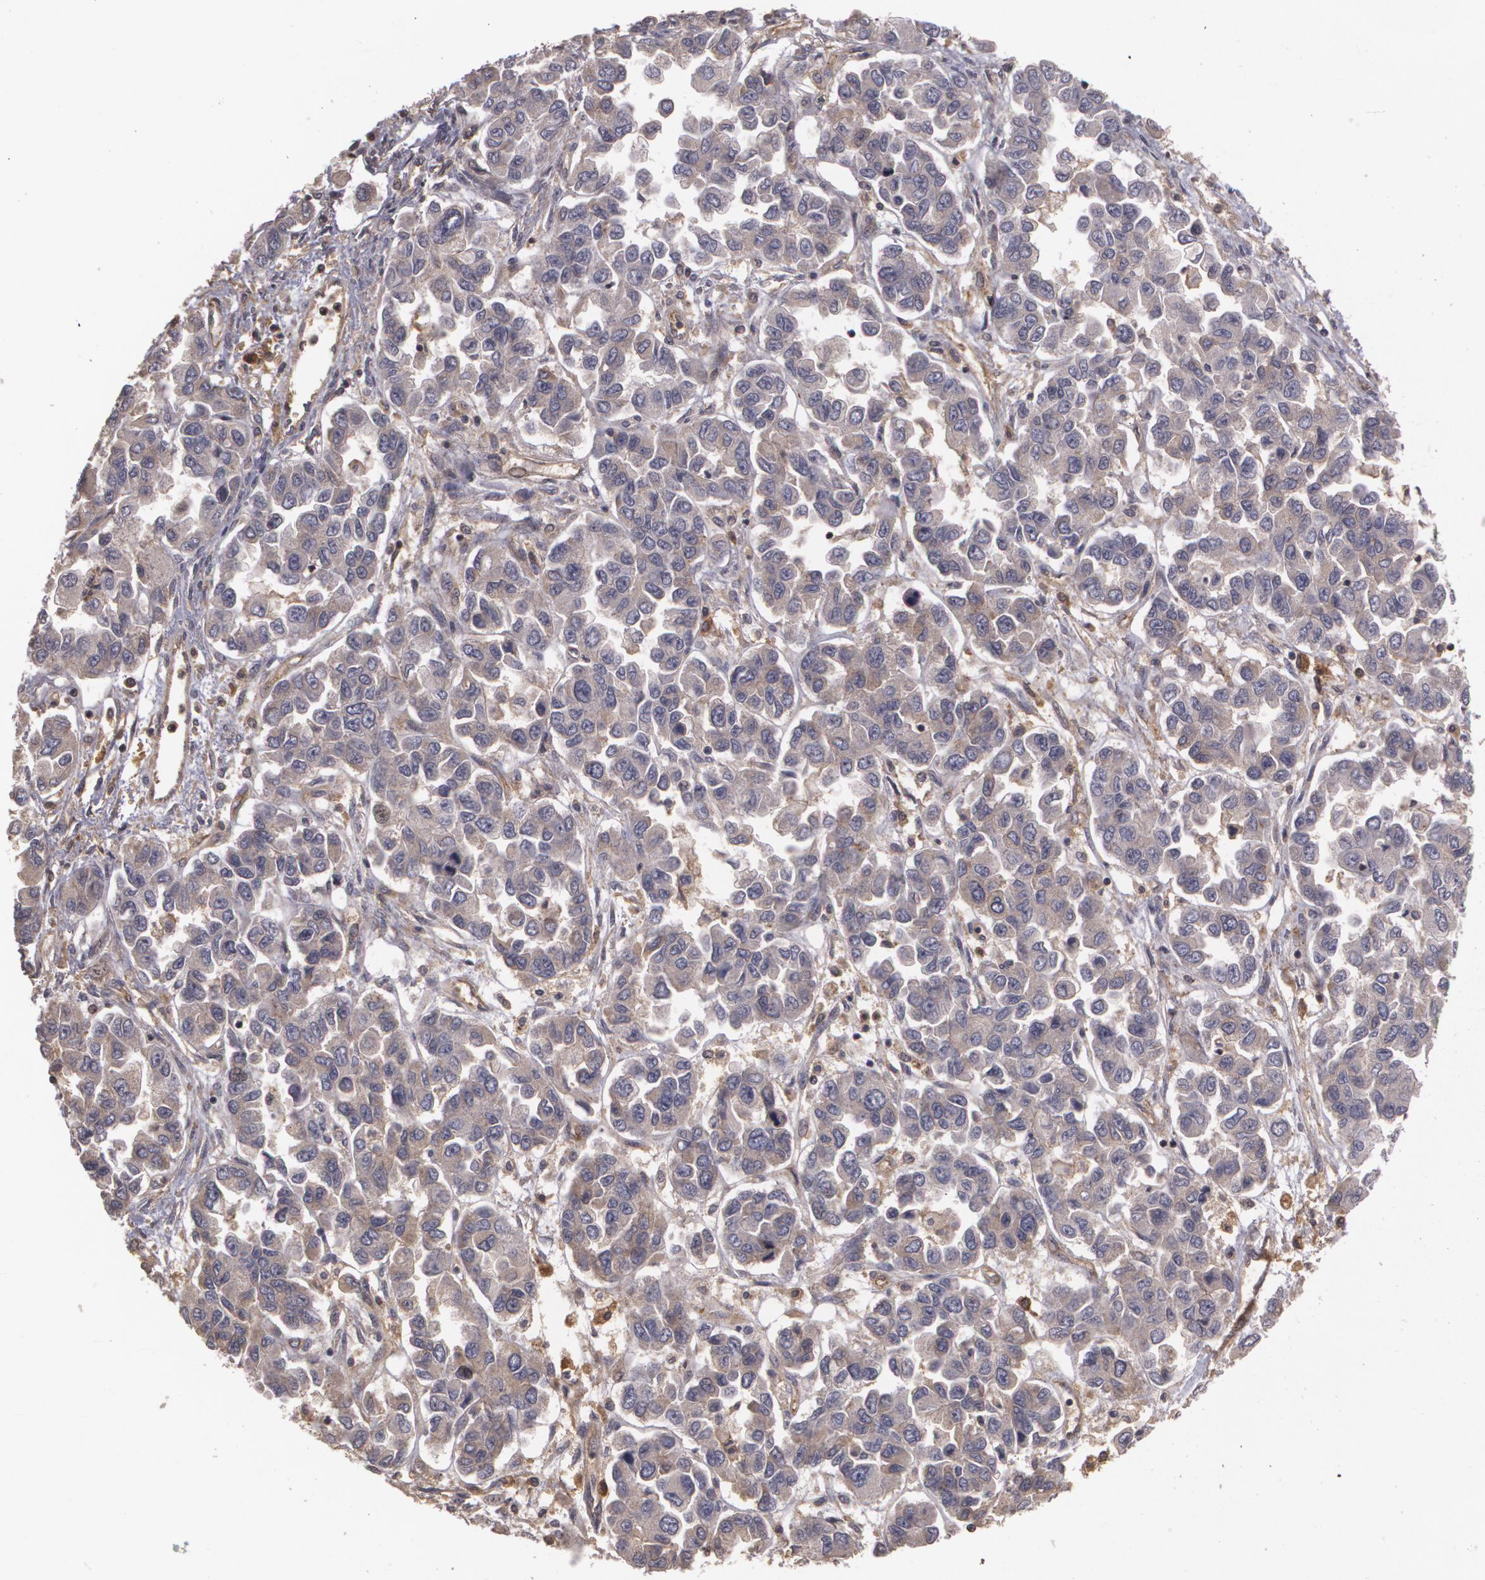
{"staining": {"intensity": "weak", "quantity": ">75%", "location": "cytoplasmic/membranous"}, "tissue": "ovarian cancer", "cell_type": "Tumor cells", "image_type": "cancer", "snomed": [{"axis": "morphology", "description": "Cystadenocarcinoma, serous, NOS"}, {"axis": "topography", "description": "Ovary"}], "caption": "Human ovarian cancer stained with a brown dye demonstrates weak cytoplasmic/membranous positive staining in about >75% of tumor cells.", "gene": "HRAS", "patient": {"sex": "female", "age": 84}}